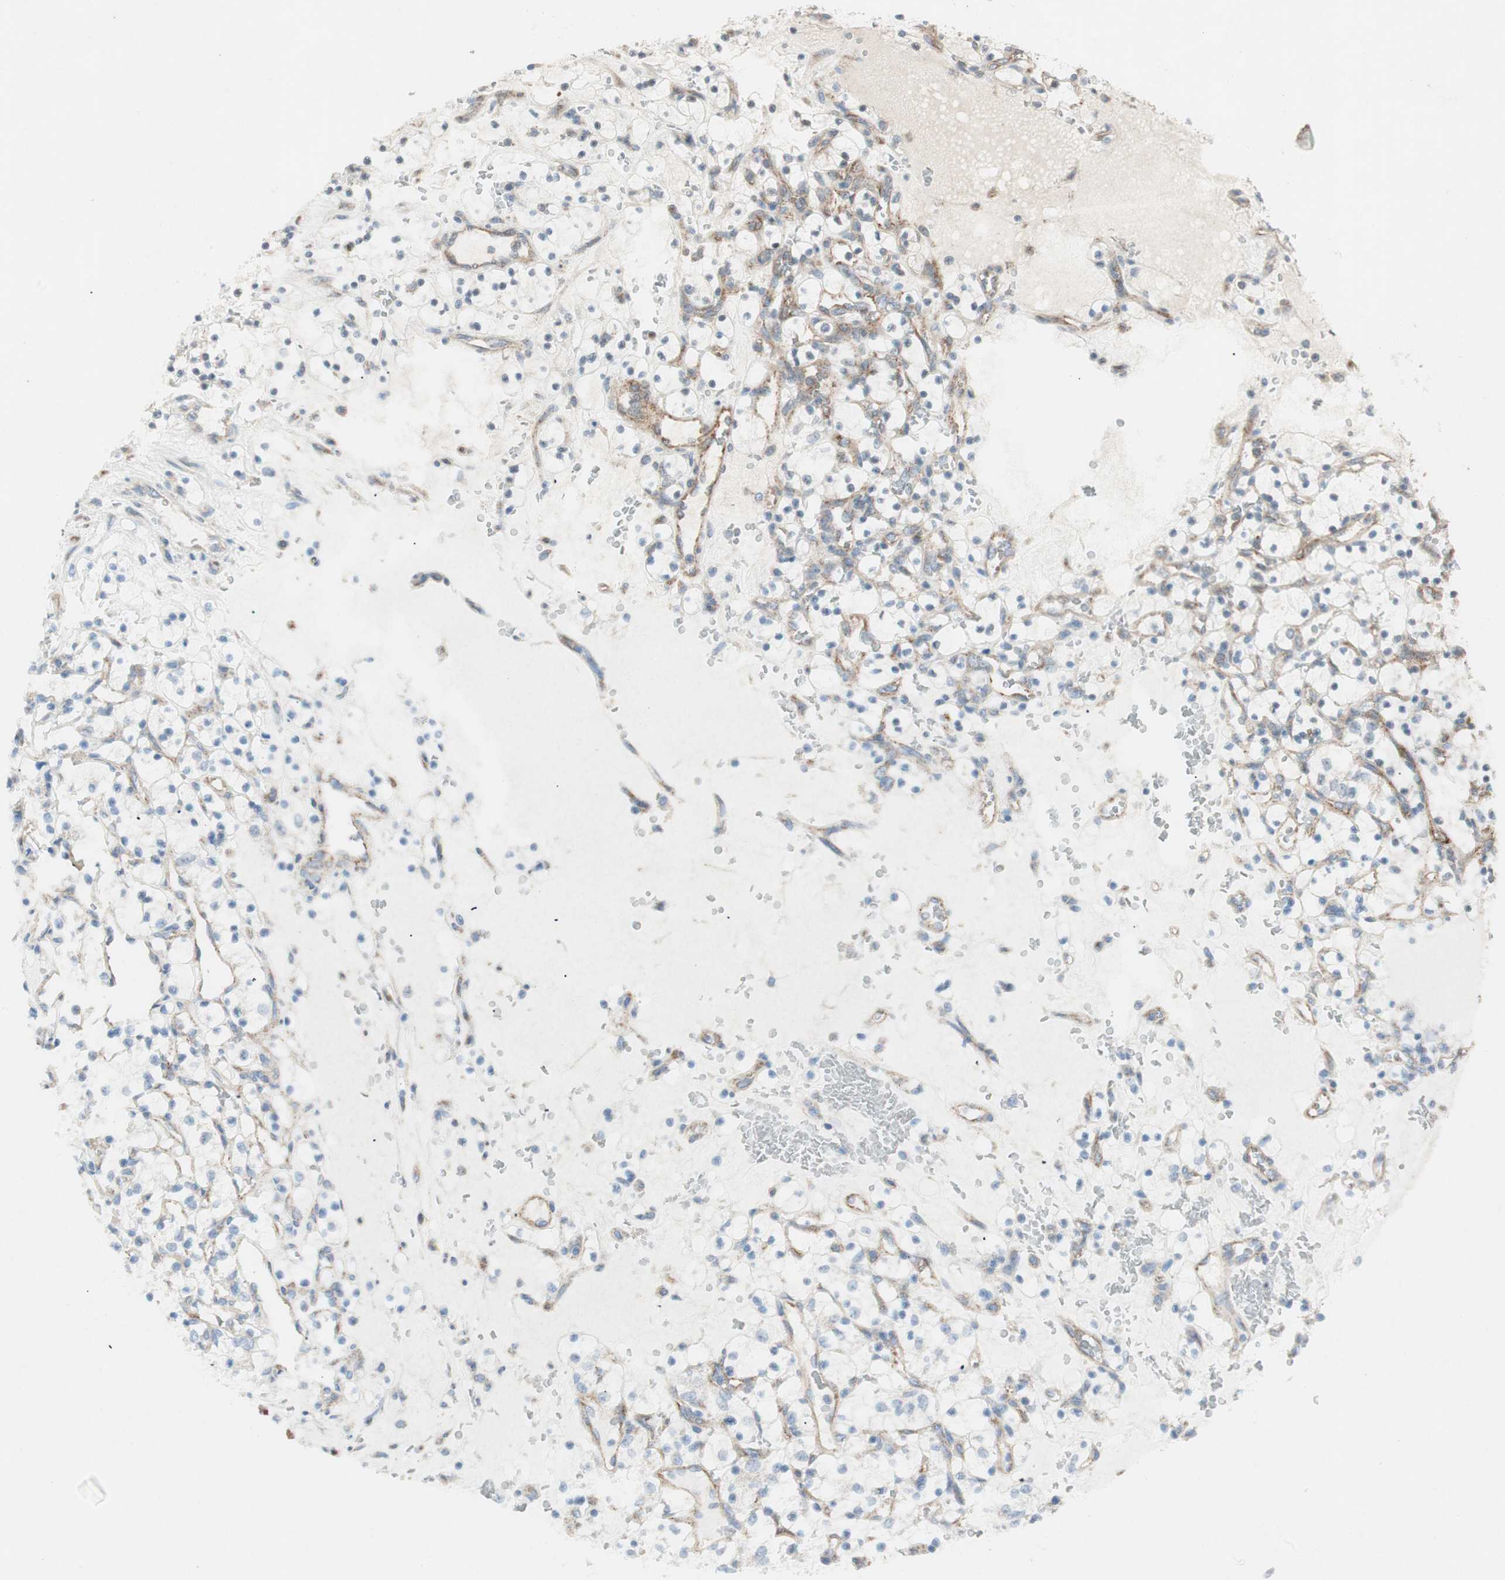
{"staining": {"intensity": "weak", "quantity": "25%-75%", "location": "cytoplasmic/membranous"}, "tissue": "renal cancer", "cell_type": "Tumor cells", "image_type": "cancer", "snomed": [{"axis": "morphology", "description": "Adenocarcinoma, NOS"}, {"axis": "topography", "description": "Kidney"}], "caption": "Immunohistochemical staining of human renal cancer (adenocarcinoma) reveals weak cytoplasmic/membranous protein staining in about 25%-75% of tumor cells.", "gene": "CCL14", "patient": {"sex": "female", "age": 69}}